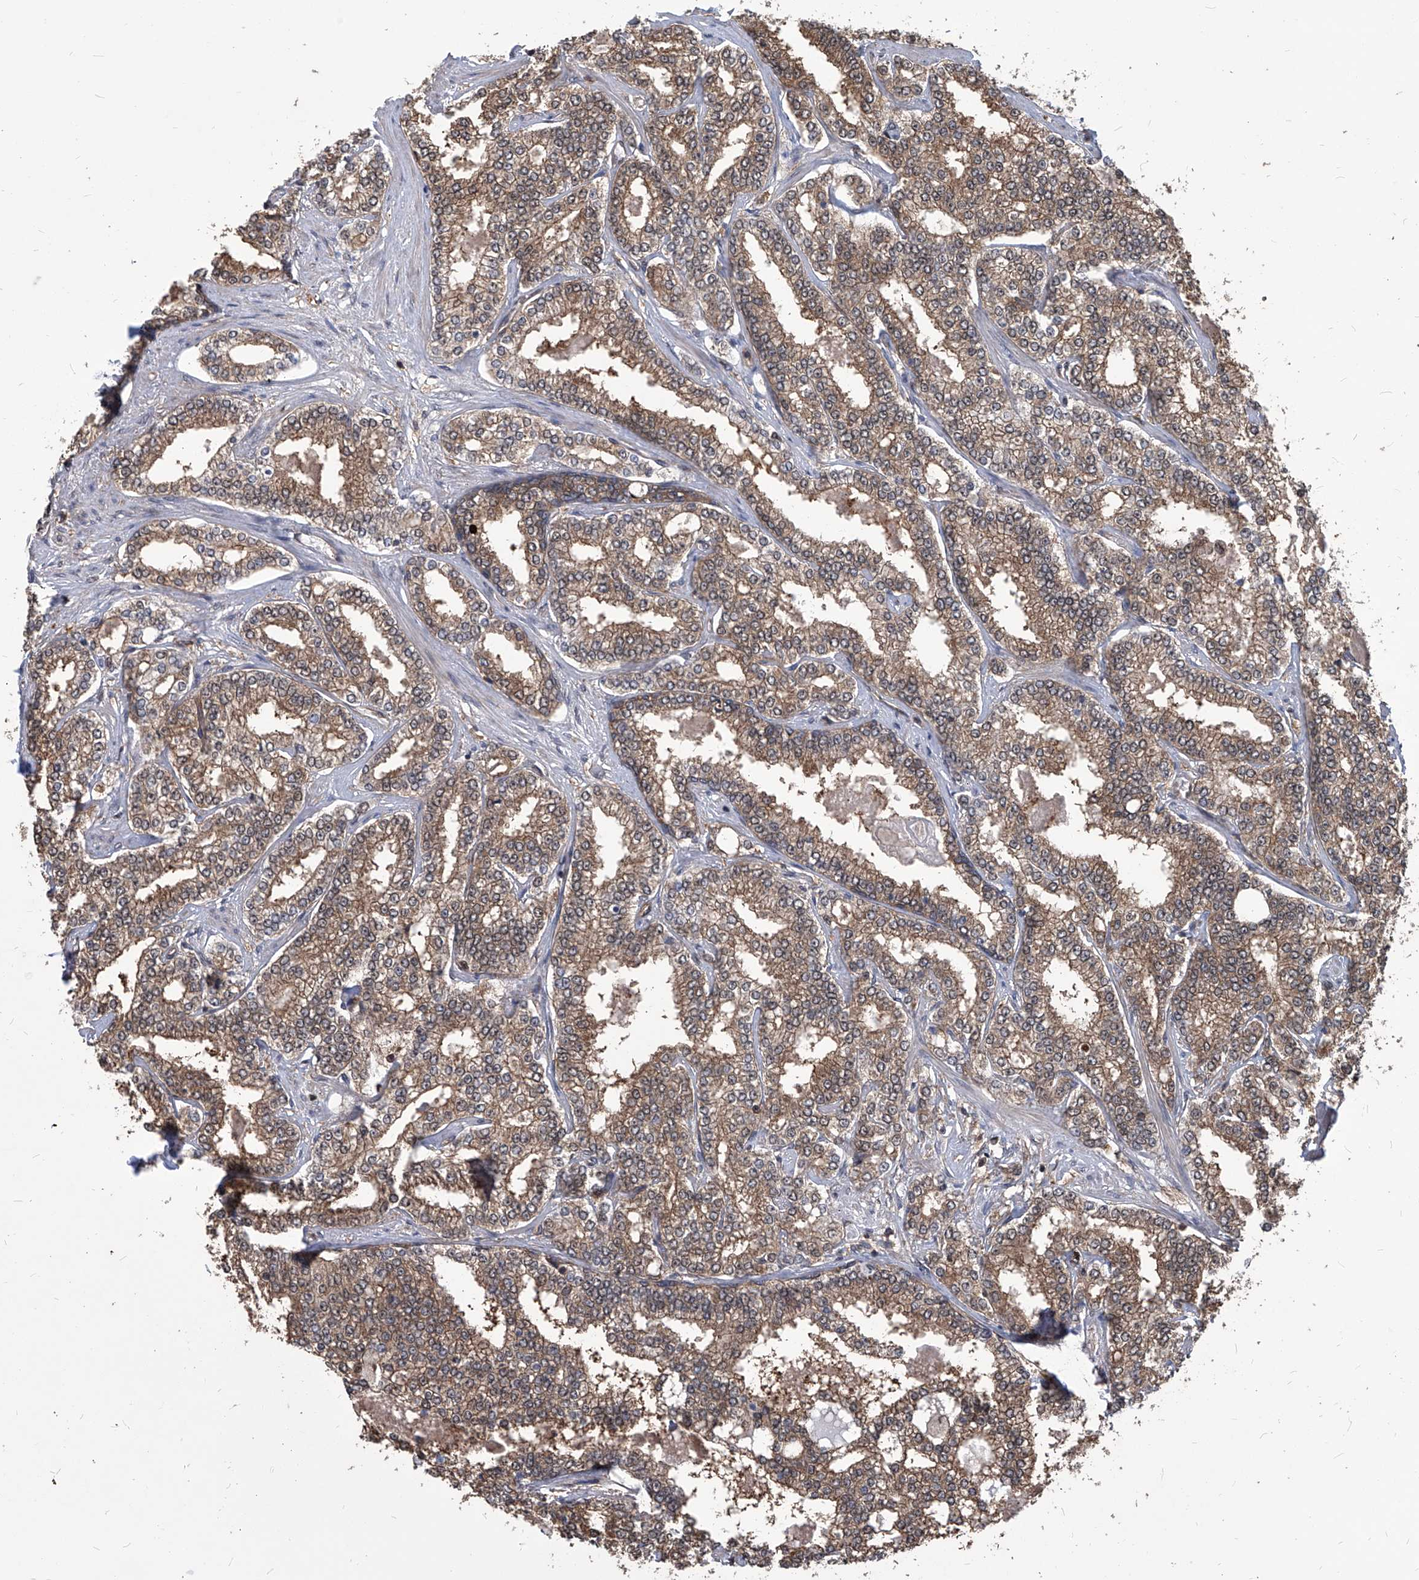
{"staining": {"intensity": "moderate", "quantity": ">75%", "location": "cytoplasmic/membranous"}, "tissue": "prostate cancer", "cell_type": "Tumor cells", "image_type": "cancer", "snomed": [{"axis": "morphology", "description": "Normal tissue, NOS"}, {"axis": "morphology", "description": "Adenocarcinoma, High grade"}, {"axis": "topography", "description": "Prostate"}], "caption": "Prostate adenocarcinoma (high-grade) tissue demonstrates moderate cytoplasmic/membranous expression in about >75% of tumor cells, visualized by immunohistochemistry.", "gene": "PSMB1", "patient": {"sex": "male", "age": 83}}